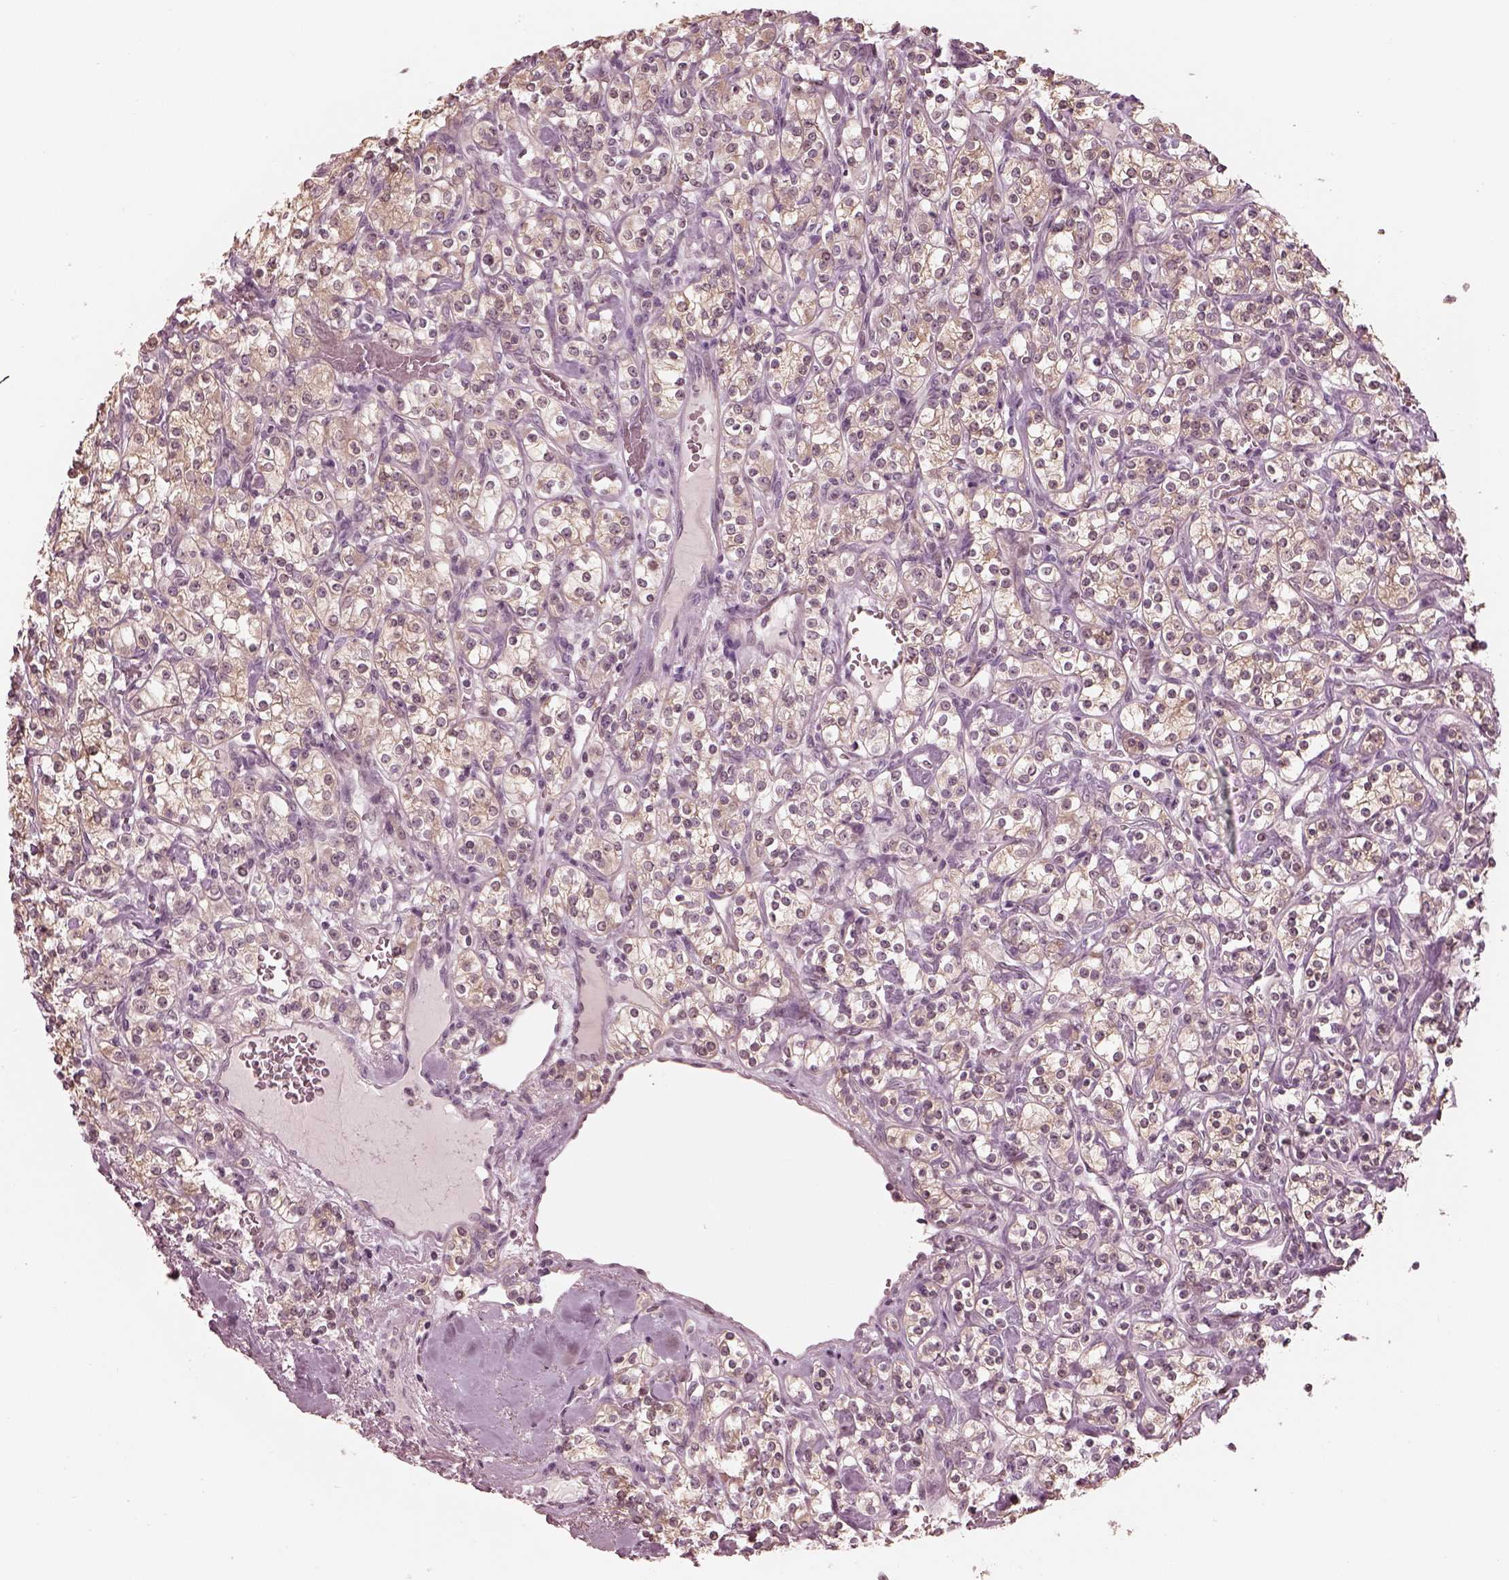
{"staining": {"intensity": "weak", "quantity": ">75%", "location": "cytoplasmic/membranous"}, "tissue": "renal cancer", "cell_type": "Tumor cells", "image_type": "cancer", "snomed": [{"axis": "morphology", "description": "Adenocarcinoma, NOS"}, {"axis": "topography", "description": "Kidney"}], "caption": "Brown immunohistochemical staining in renal cancer (adenocarcinoma) exhibits weak cytoplasmic/membranous expression in approximately >75% of tumor cells.", "gene": "IQCG", "patient": {"sex": "male", "age": 77}}